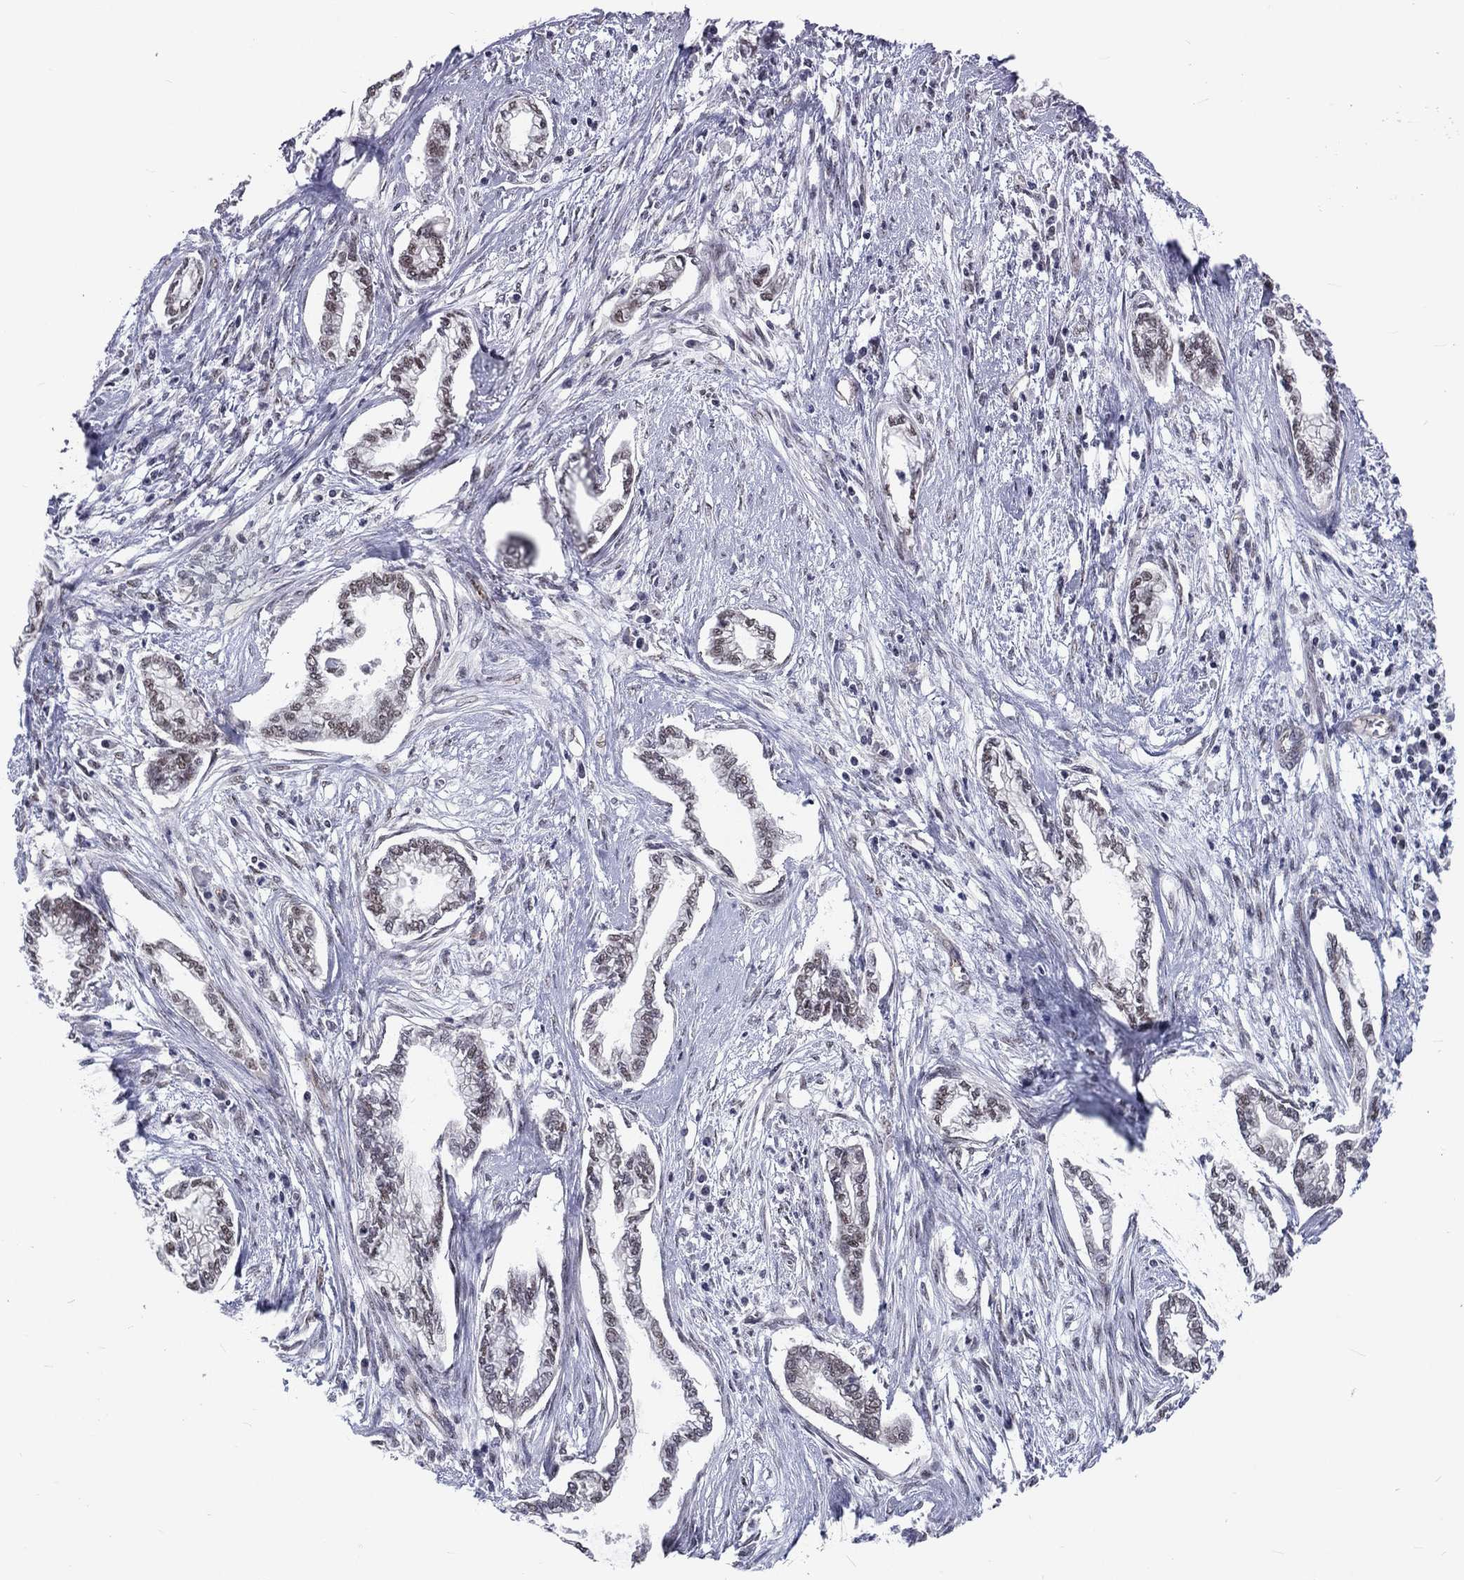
{"staining": {"intensity": "weak", "quantity": "25%-75%", "location": "nuclear"}, "tissue": "cervical cancer", "cell_type": "Tumor cells", "image_type": "cancer", "snomed": [{"axis": "morphology", "description": "Adenocarcinoma, NOS"}, {"axis": "topography", "description": "Cervix"}], "caption": "Immunohistochemical staining of adenocarcinoma (cervical) demonstrates low levels of weak nuclear expression in approximately 25%-75% of tumor cells.", "gene": "ZBED1", "patient": {"sex": "female", "age": 62}}